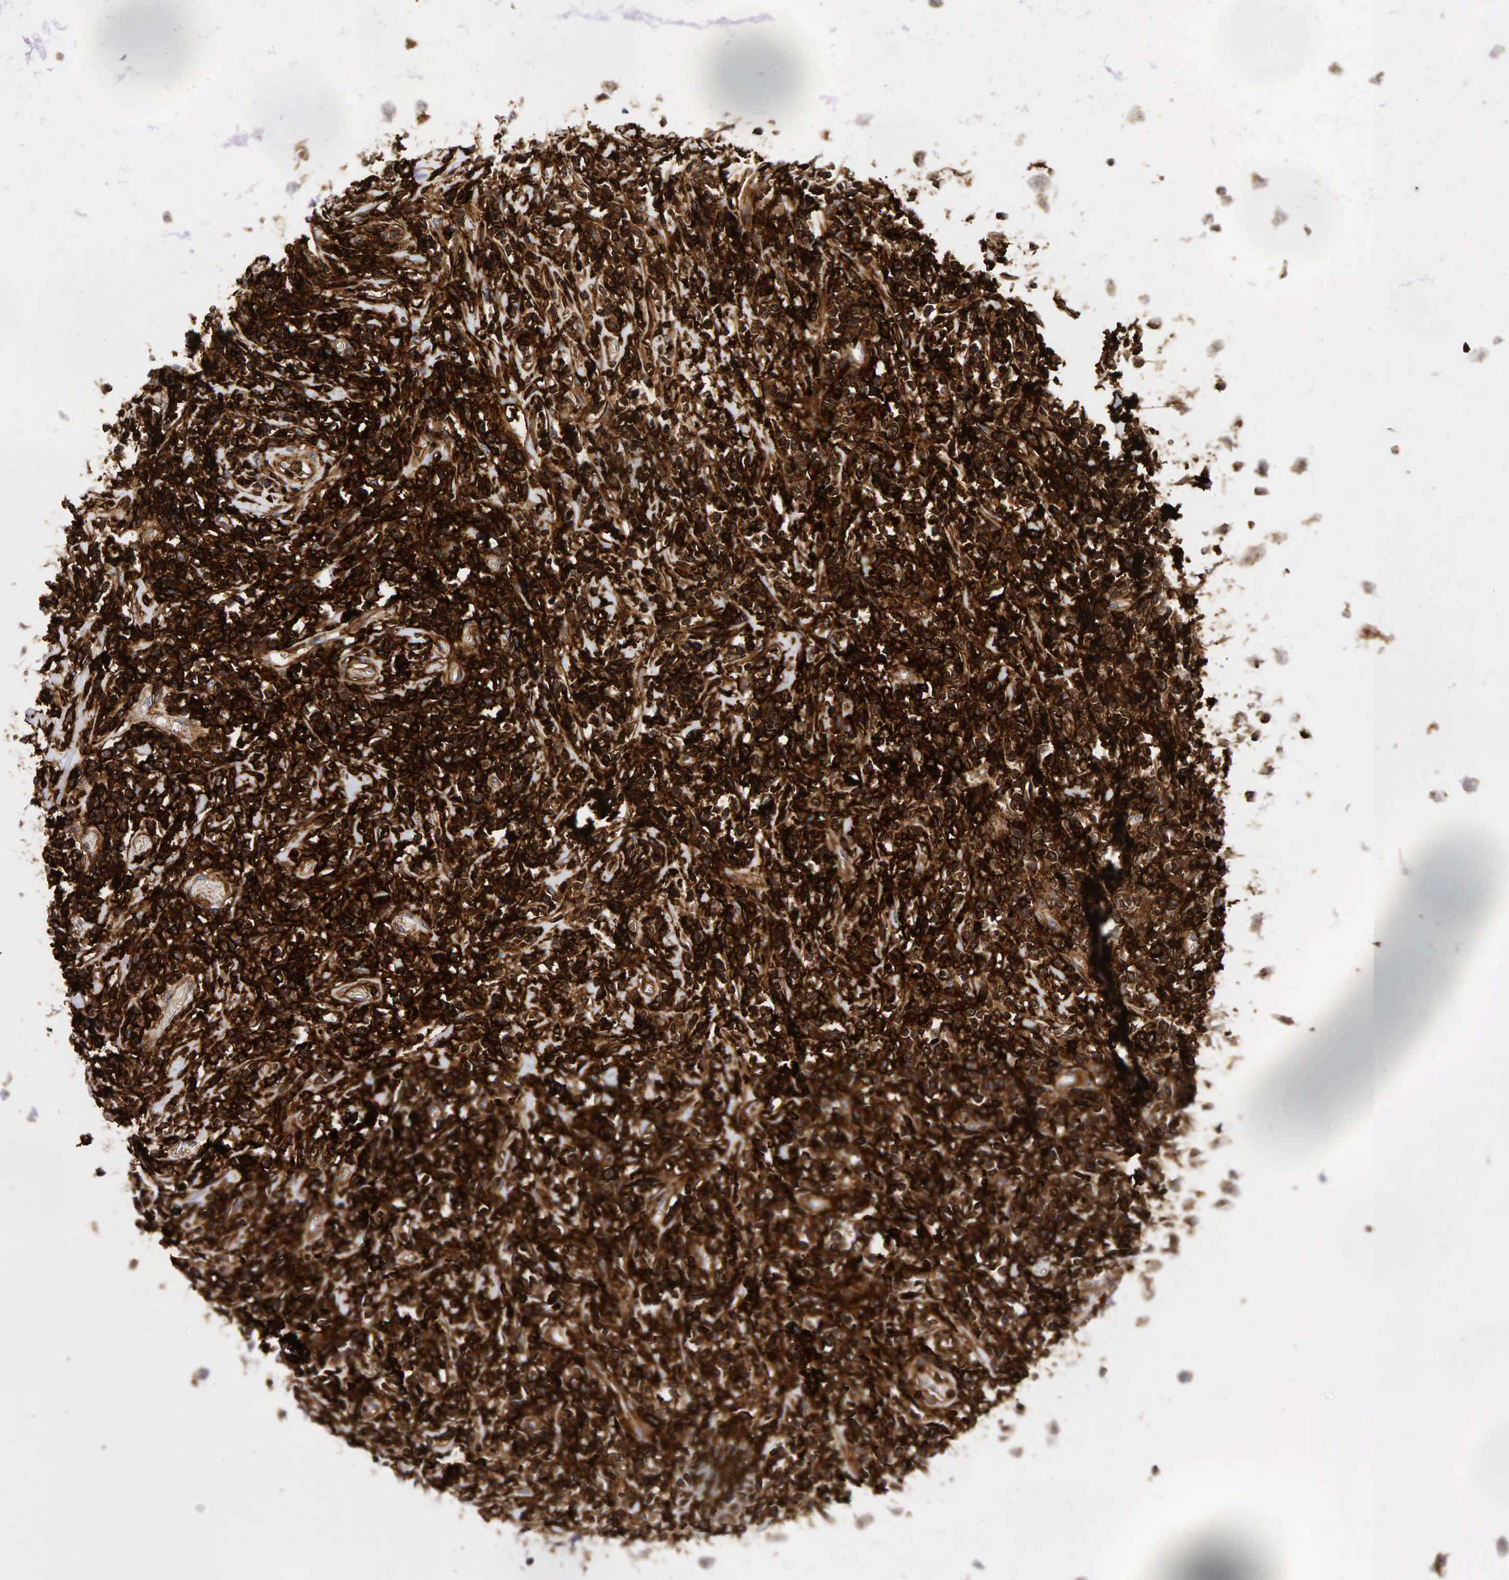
{"staining": {"intensity": "strong", "quantity": ">75%", "location": "cytoplasmic/membranous"}, "tissue": "lymphoma", "cell_type": "Tumor cells", "image_type": "cancer", "snomed": [{"axis": "morphology", "description": "Malignant lymphoma, non-Hodgkin's type, High grade"}, {"axis": "topography", "description": "Colon"}], "caption": "Tumor cells demonstrate strong cytoplasmic/membranous expression in about >75% of cells in lymphoma.", "gene": "CD44", "patient": {"sex": "male", "age": 82}}